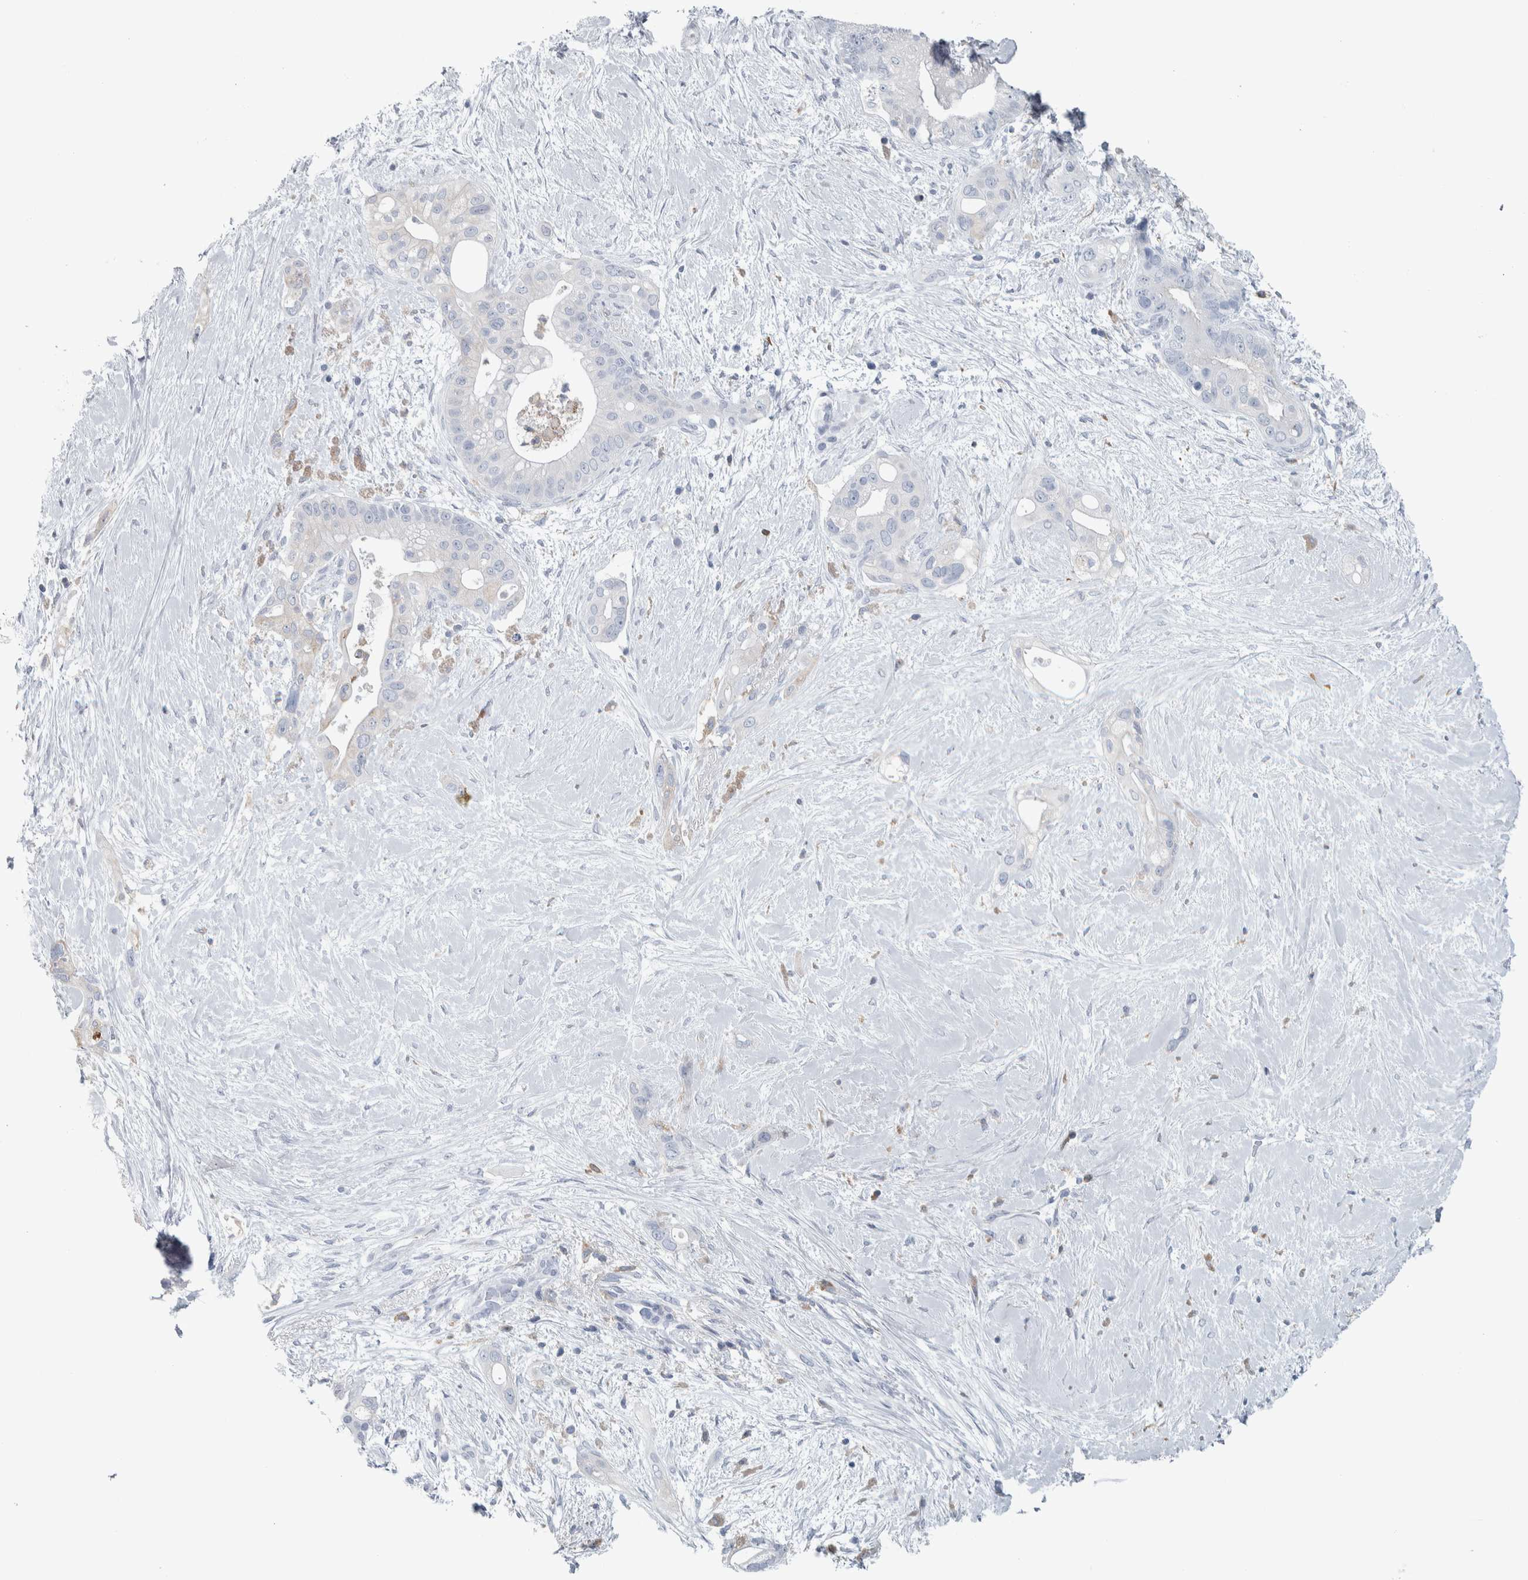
{"staining": {"intensity": "negative", "quantity": "none", "location": "none"}, "tissue": "pancreatic cancer", "cell_type": "Tumor cells", "image_type": "cancer", "snomed": [{"axis": "morphology", "description": "Adenocarcinoma, NOS"}, {"axis": "topography", "description": "Pancreas"}], "caption": "Tumor cells are negative for protein expression in human adenocarcinoma (pancreatic). (DAB (3,3'-diaminobenzidine) IHC visualized using brightfield microscopy, high magnification).", "gene": "SKAP2", "patient": {"sex": "male", "age": 53}}